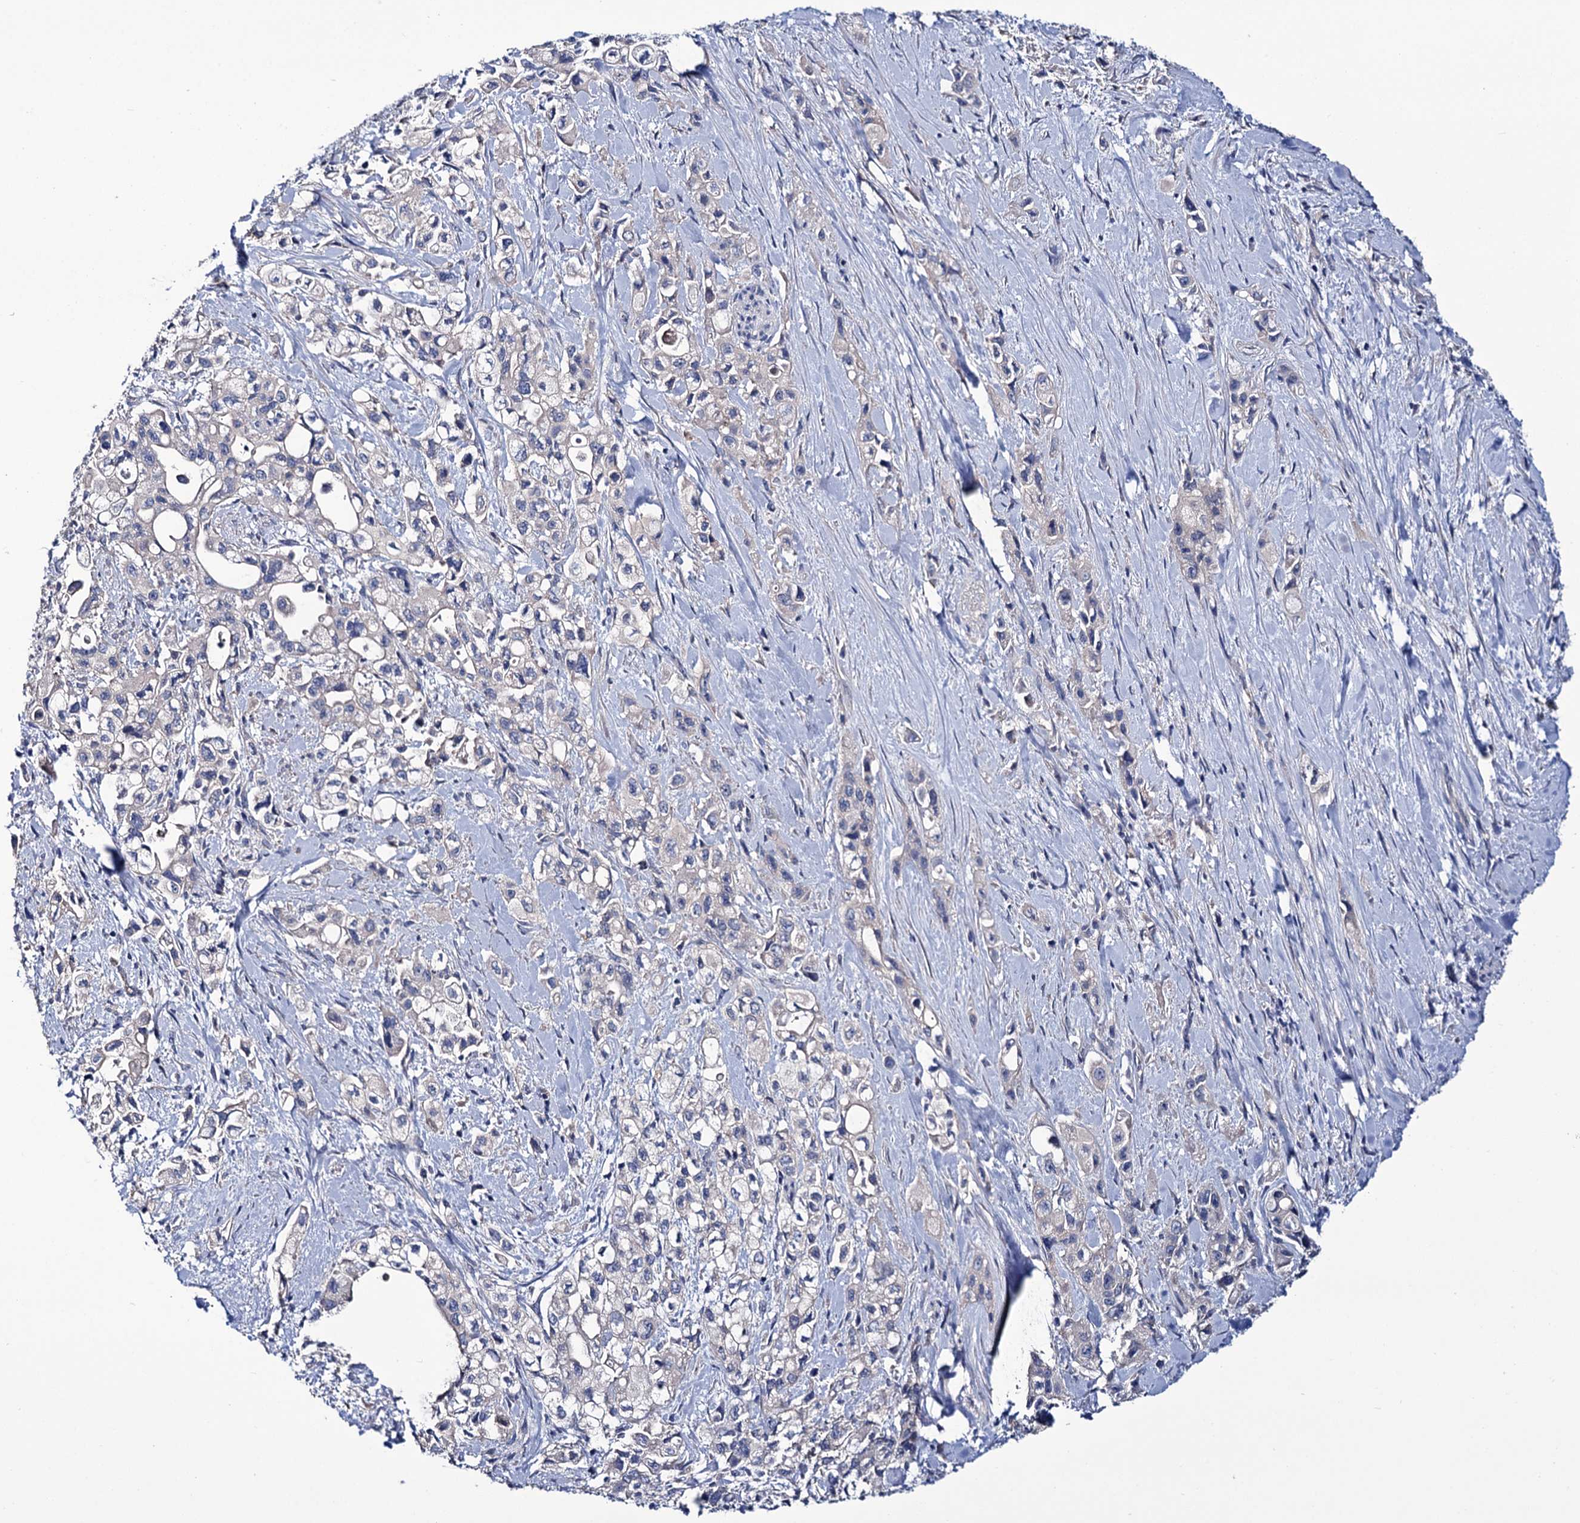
{"staining": {"intensity": "negative", "quantity": "none", "location": "none"}, "tissue": "pancreatic cancer", "cell_type": "Tumor cells", "image_type": "cancer", "snomed": [{"axis": "morphology", "description": "Adenocarcinoma, NOS"}, {"axis": "topography", "description": "Pancreas"}], "caption": "Human pancreatic cancer stained for a protein using immunohistochemistry (IHC) displays no expression in tumor cells.", "gene": "PPP1R32", "patient": {"sex": "female", "age": 66}}